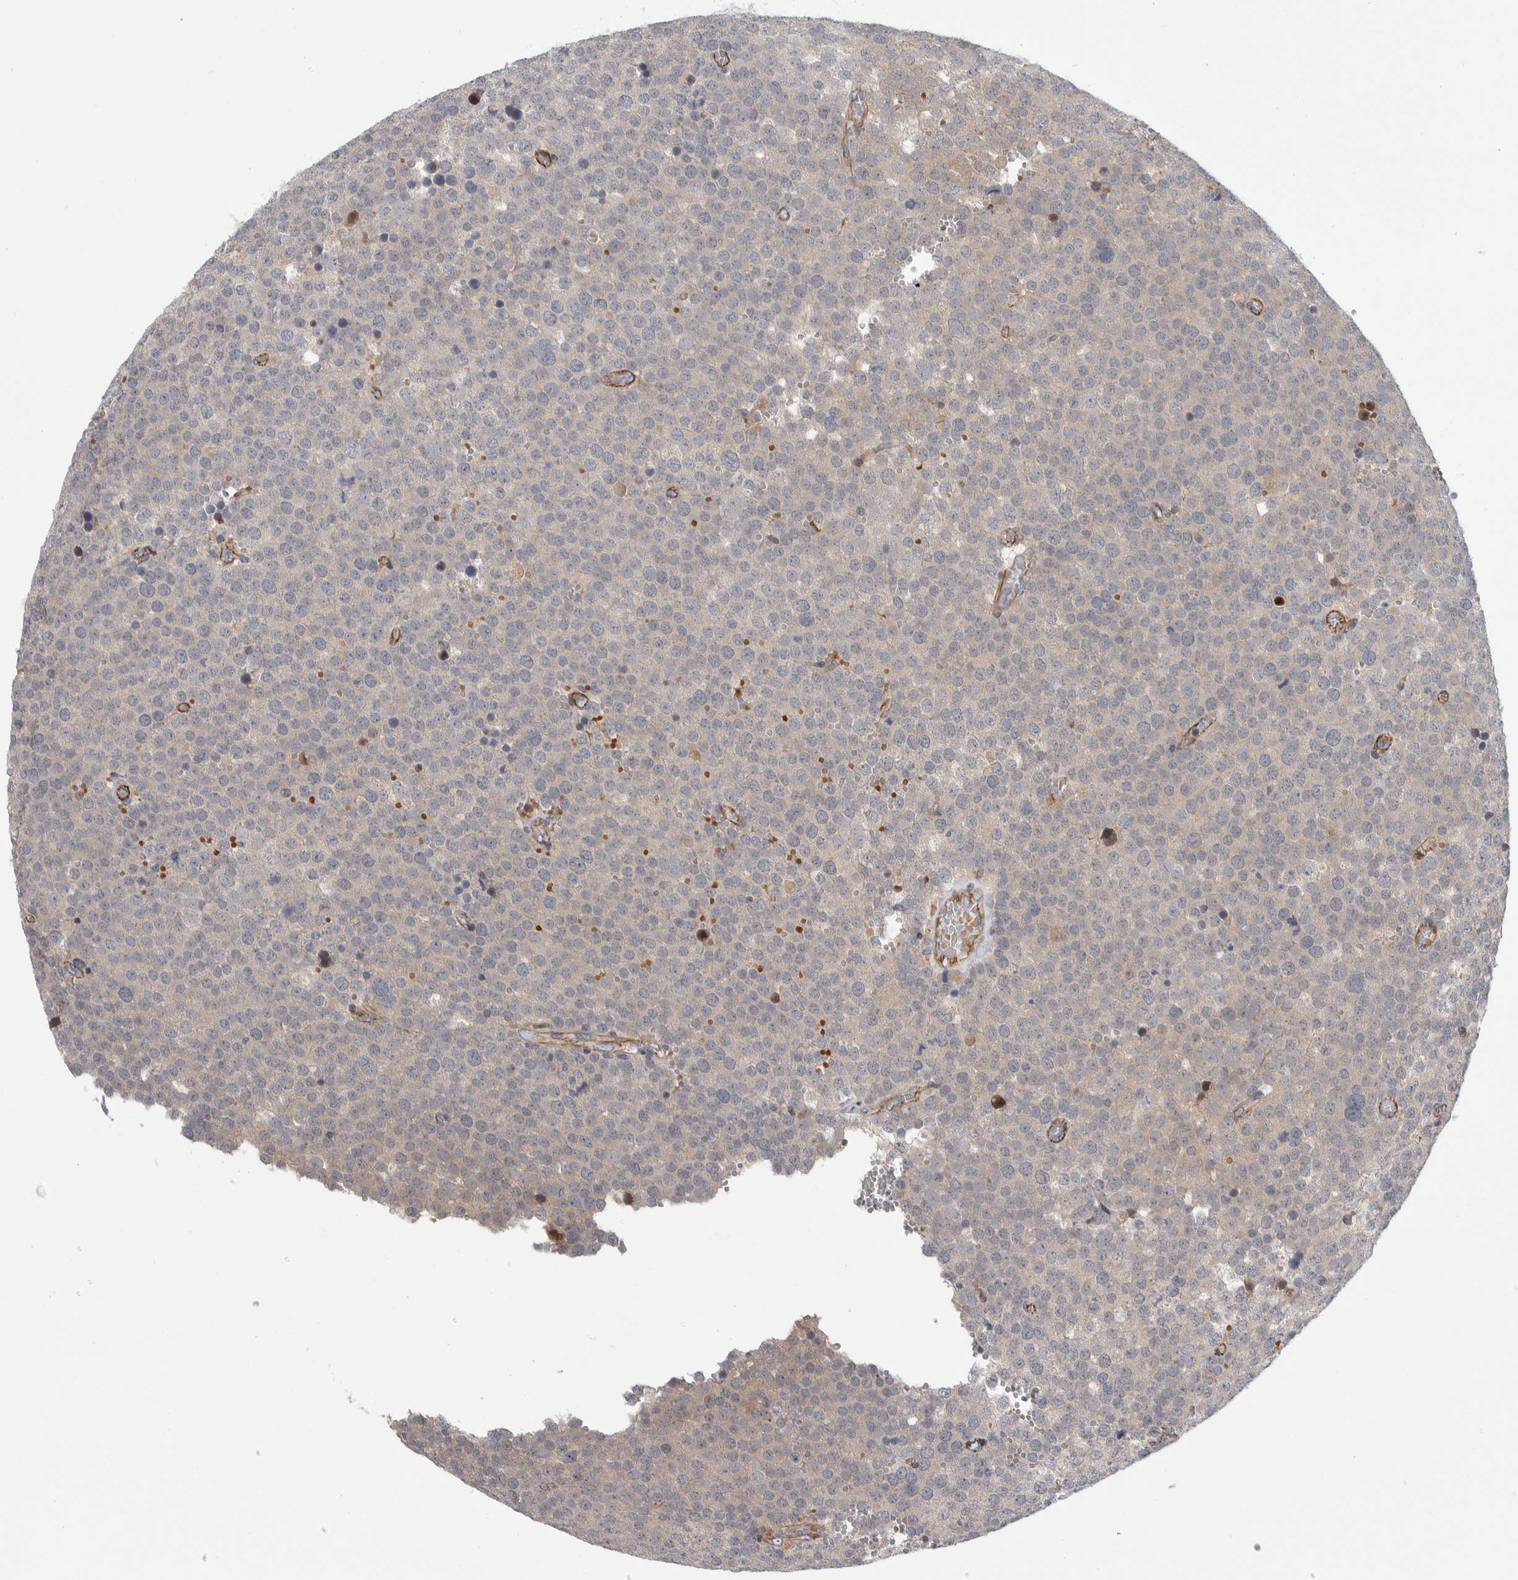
{"staining": {"intensity": "weak", "quantity": "<25%", "location": "cytoplasmic/membranous"}, "tissue": "testis cancer", "cell_type": "Tumor cells", "image_type": "cancer", "snomed": [{"axis": "morphology", "description": "Normal tissue, NOS"}, {"axis": "morphology", "description": "Seminoma, NOS"}, {"axis": "topography", "description": "Testis"}], "caption": "Immunohistochemistry (IHC) histopathology image of neoplastic tissue: human seminoma (testis) stained with DAB exhibits no significant protein expression in tumor cells.", "gene": "ZNF862", "patient": {"sex": "male", "age": 71}}